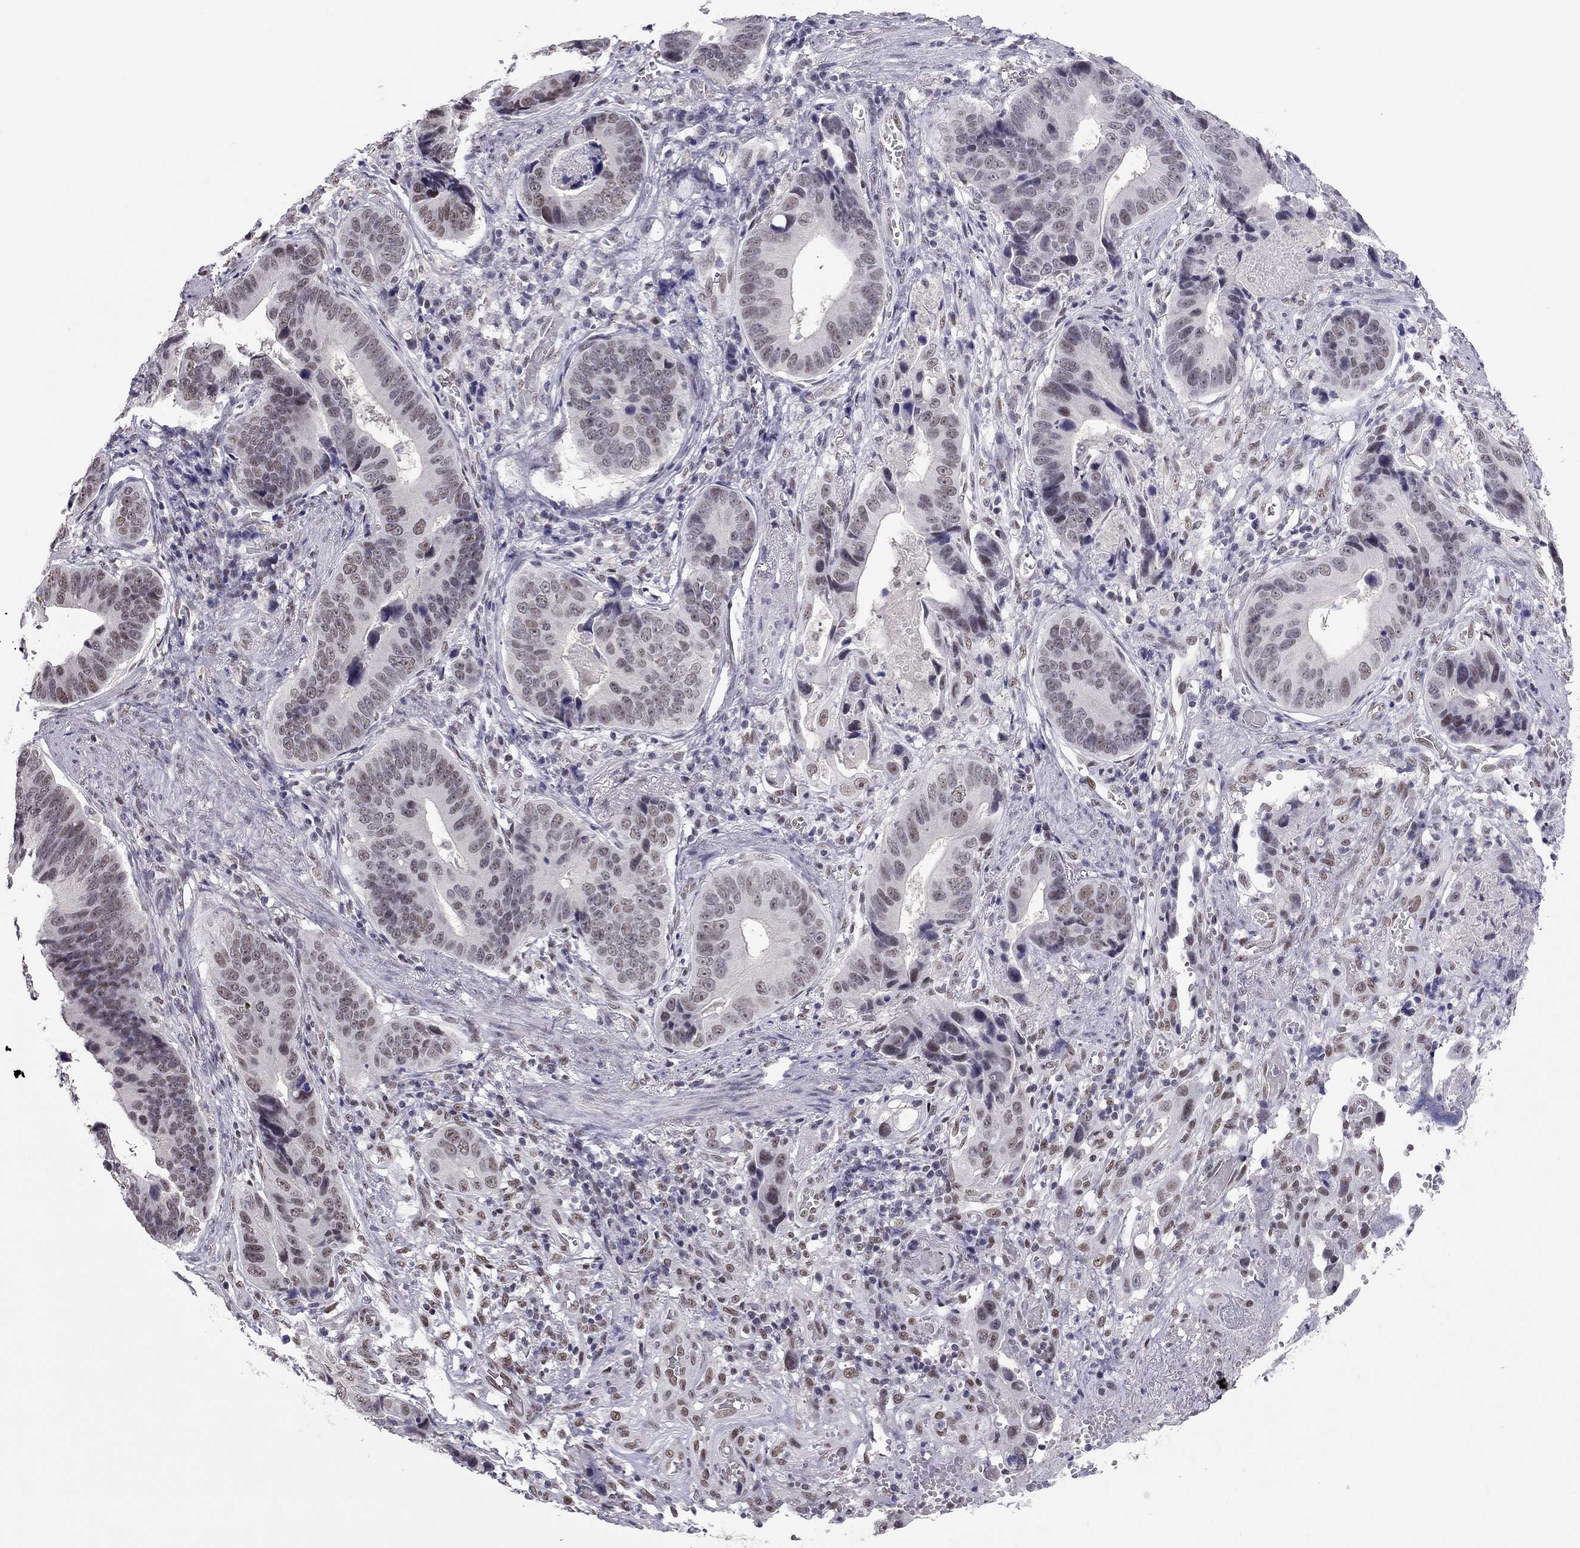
{"staining": {"intensity": "weak", "quantity": "25%-75%", "location": "nuclear"}, "tissue": "stomach cancer", "cell_type": "Tumor cells", "image_type": "cancer", "snomed": [{"axis": "morphology", "description": "Adenocarcinoma, NOS"}, {"axis": "topography", "description": "Stomach"}], "caption": "Human stomach cancer stained with a brown dye reveals weak nuclear positive positivity in about 25%-75% of tumor cells.", "gene": "DOT1L", "patient": {"sex": "male", "age": 84}}